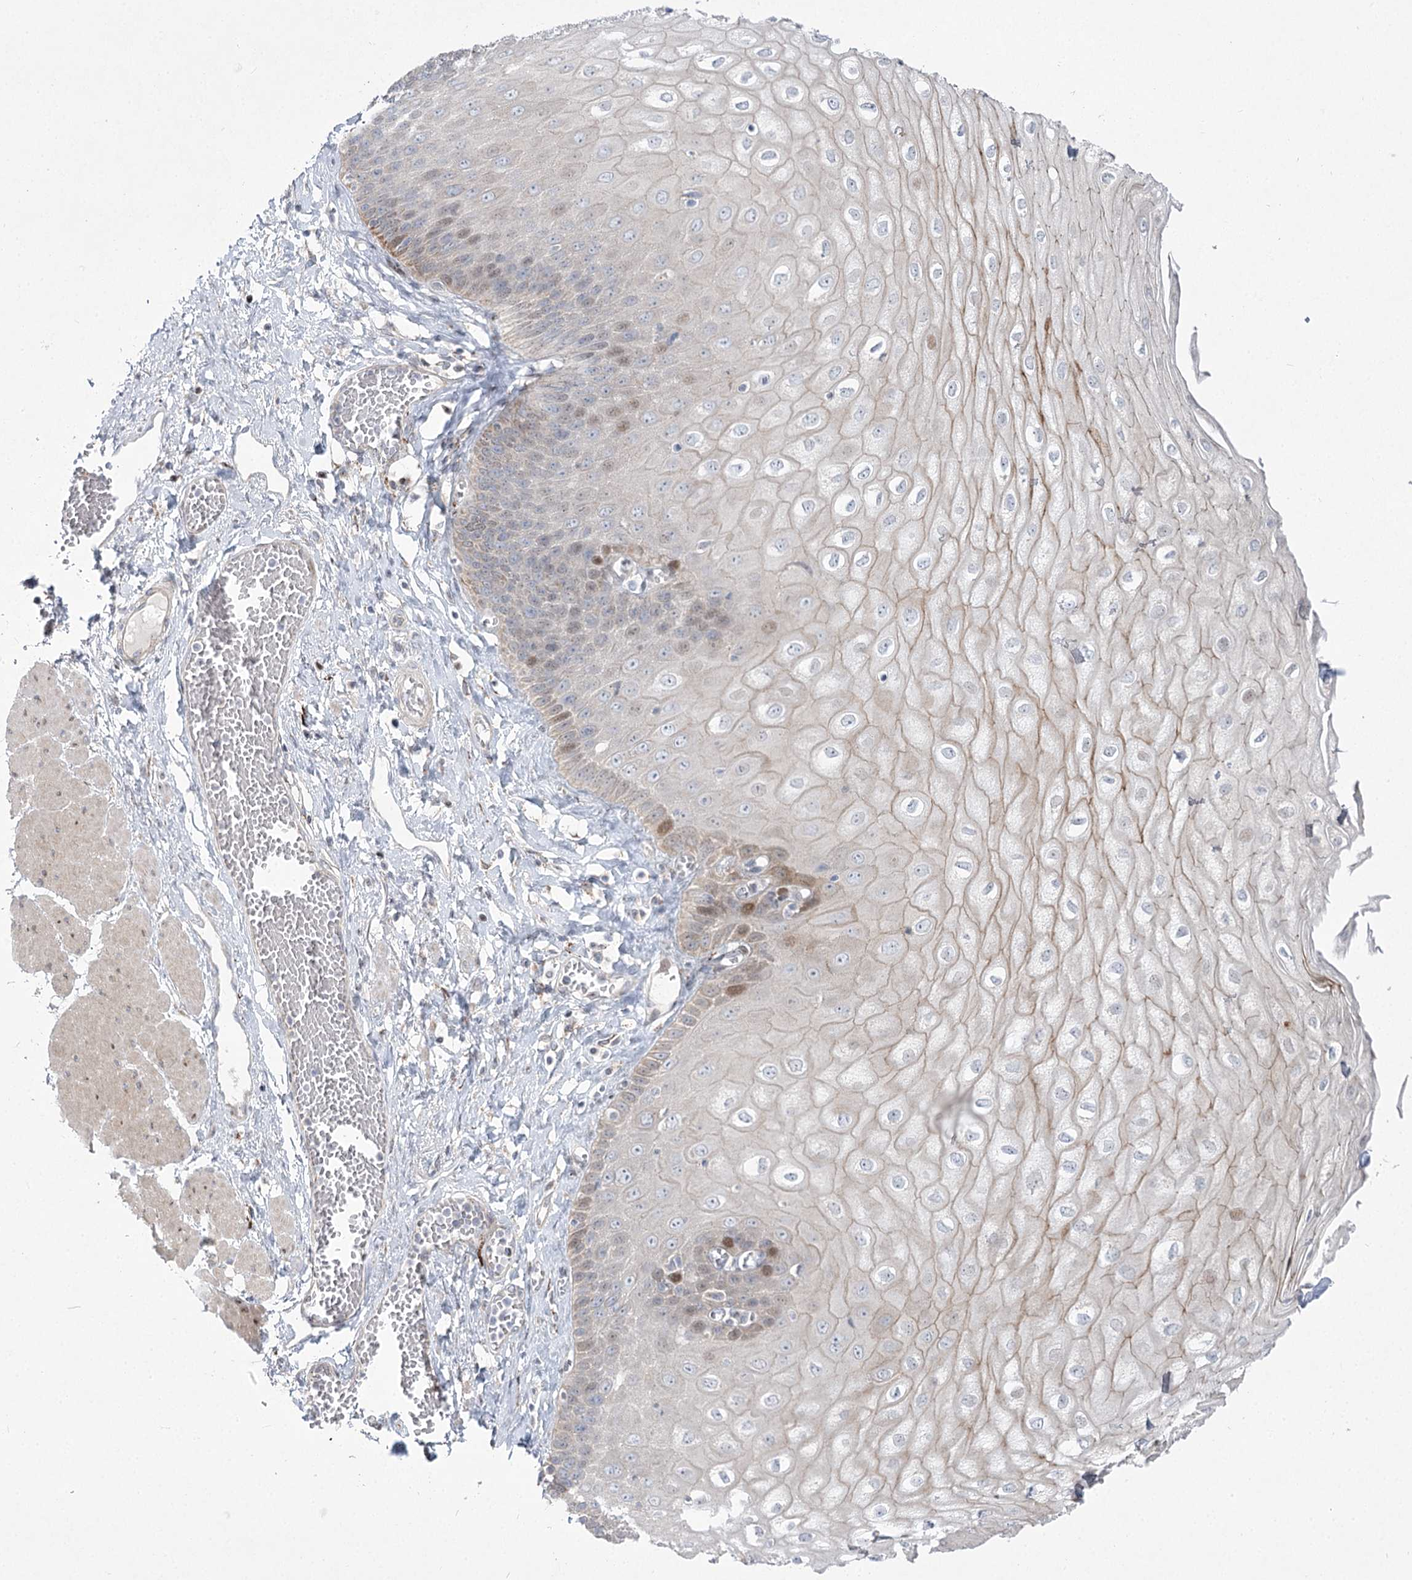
{"staining": {"intensity": "moderate", "quantity": "<25%", "location": "cytoplasmic/membranous,nuclear"}, "tissue": "esophagus", "cell_type": "Squamous epithelial cells", "image_type": "normal", "snomed": [{"axis": "morphology", "description": "Normal tissue, NOS"}, {"axis": "topography", "description": "Esophagus"}], "caption": "Squamous epithelial cells exhibit moderate cytoplasmic/membranous,nuclear positivity in approximately <25% of cells in benign esophagus.", "gene": "CEP164", "patient": {"sex": "male", "age": 60}}